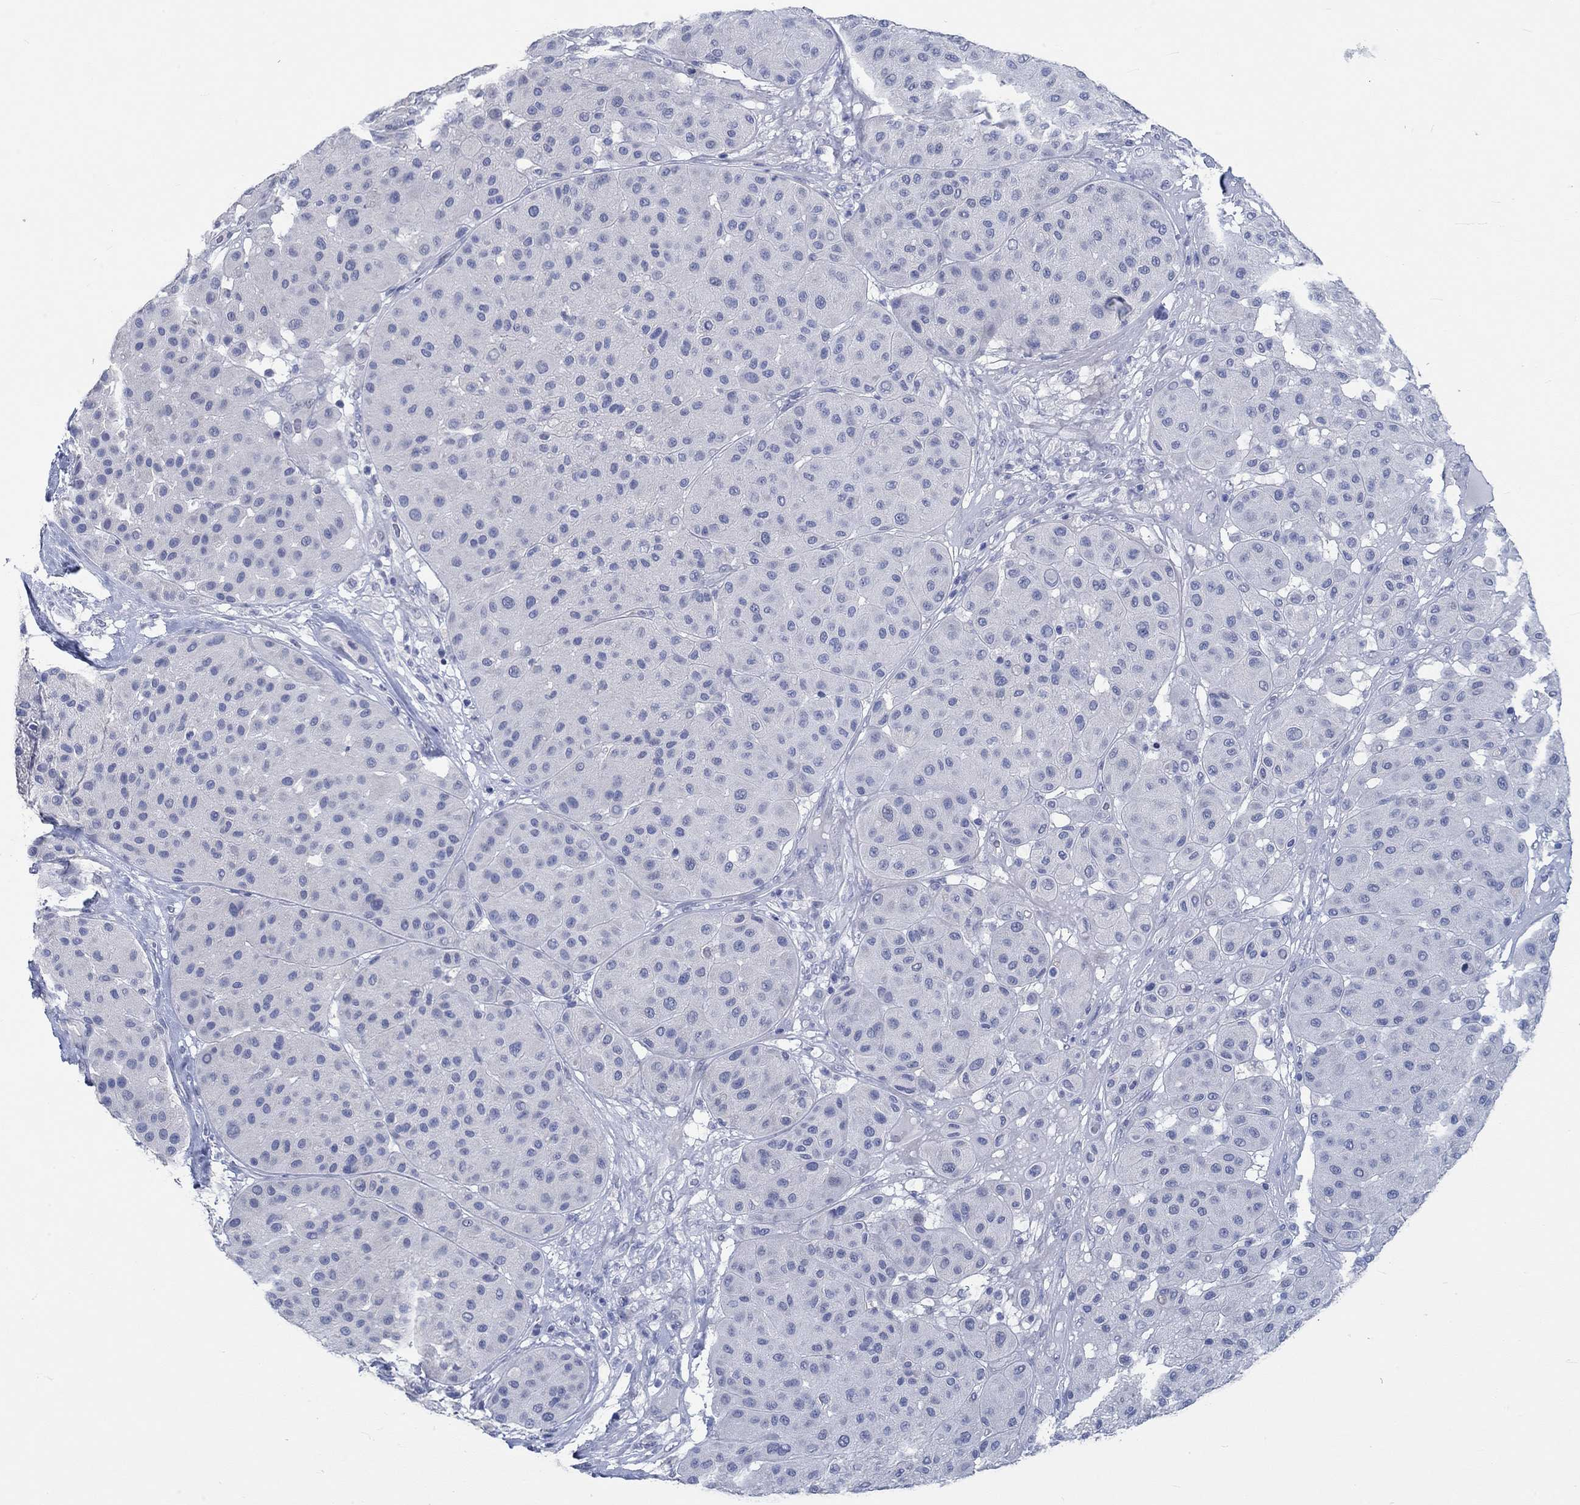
{"staining": {"intensity": "negative", "quantity": "none", "location": "none"}, "tissue": "melanoma", "cell_type": "Tumor cells", "image_type": "cancer", "snomed": [{"axis": "morphology", "description": "Malignant melanoma, Metastatic site"}, {"axis": "topography", "description": "Smooth muscle"}], "caption": "A micrograph of human malignant melanoma (metastatic site) is negative for staining in tumor cells.", "gene": "C4orf47", "patient": {"sex": "male", "age": 41}}